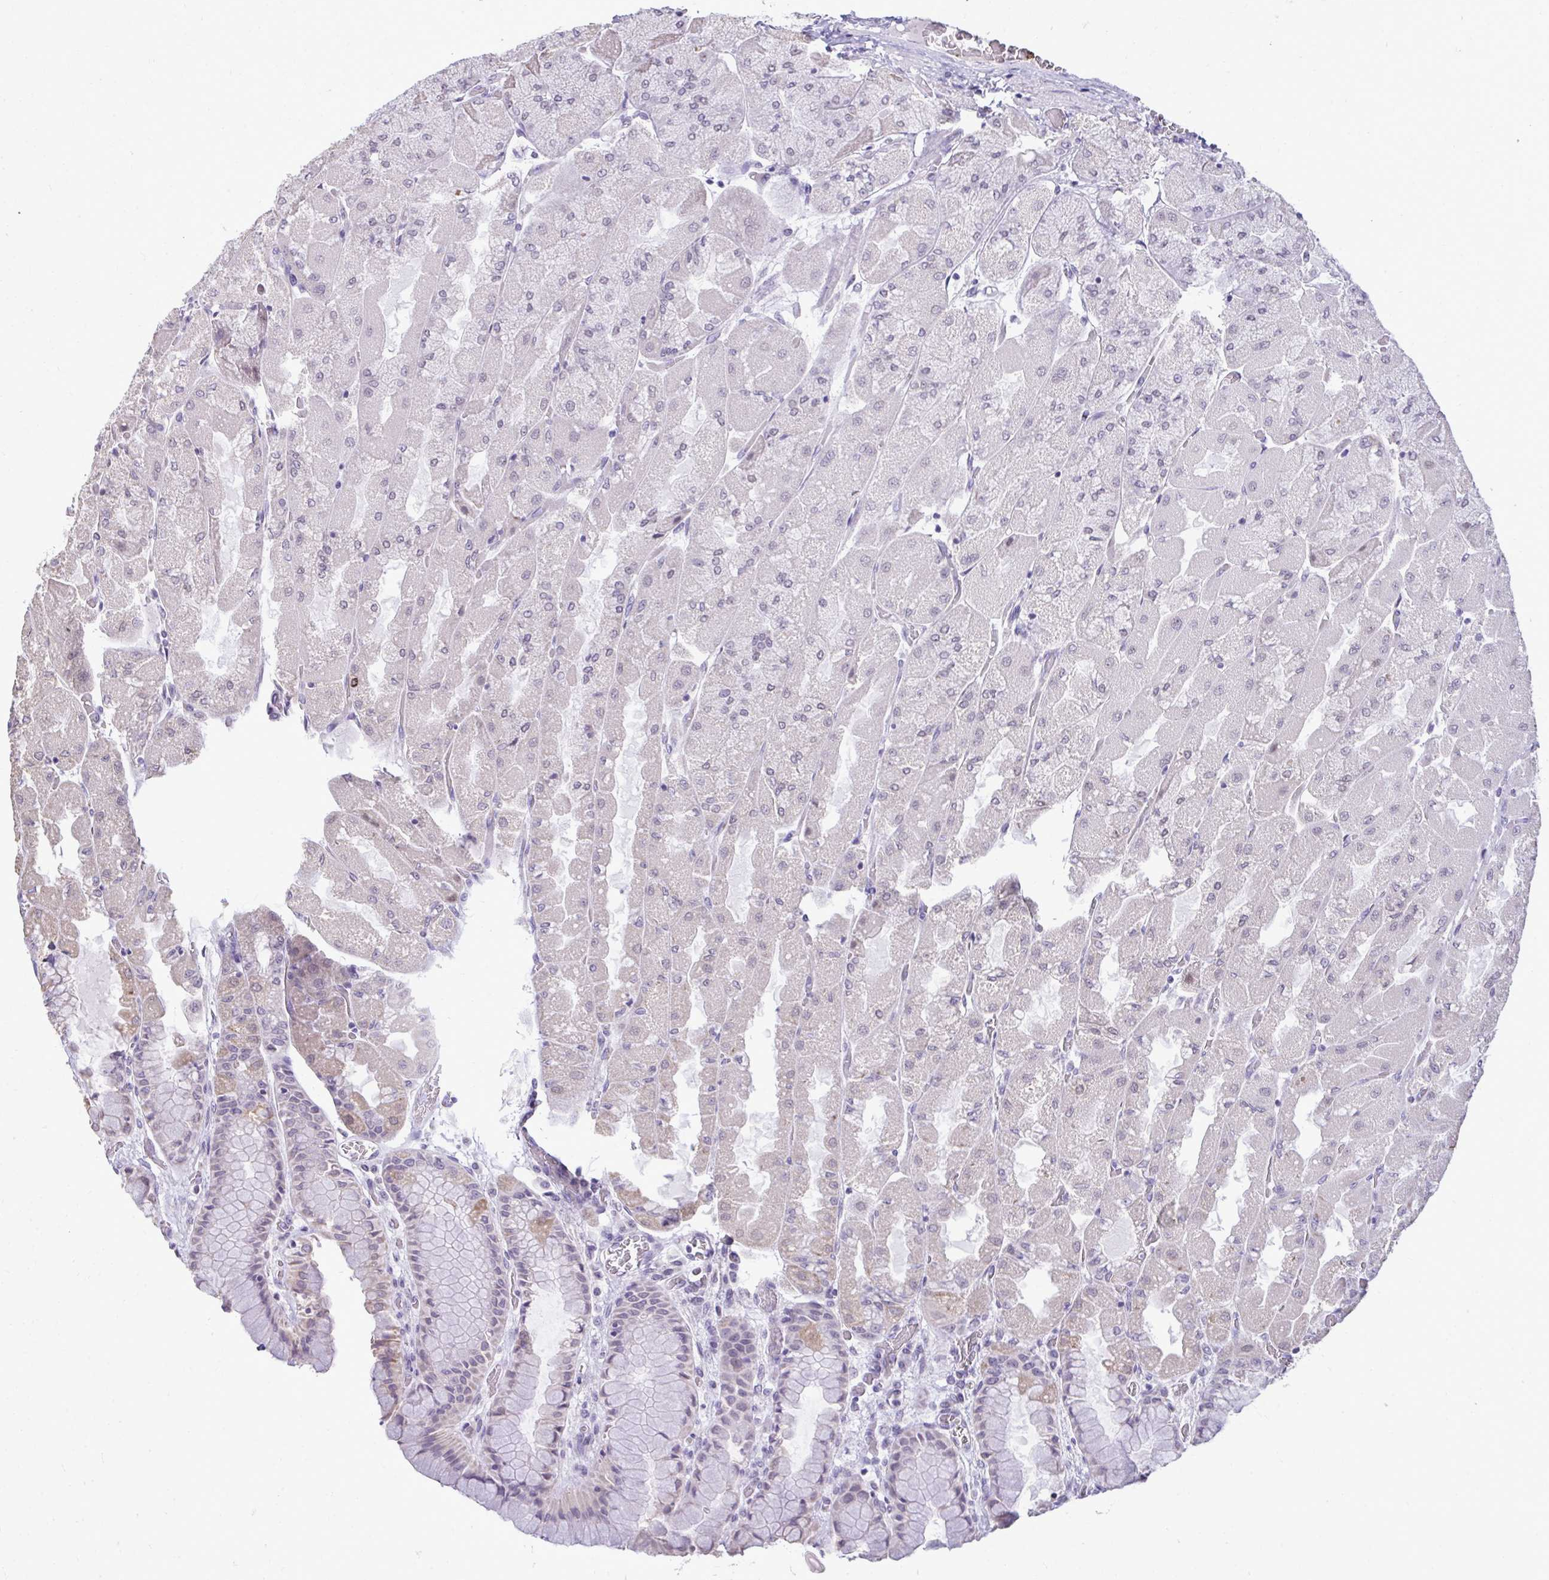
{"staining": {"intensity": "negative", "quantity": "none", "location": "none"}, "tissue": "stomach", "cell_type": "Glandular cells", "image_type": "normal", "snomed": [{"axis": "morphology", "description": "Normal tissue, NOS"}, {"axis": "topography", "description": "Stomach"}], "caption": "Human stomach stained for a protein using immunohistochemistry (IHC) demonstrates no expression in glandular cells.", "gene": "NPPA", "patient": {"sex": "female", "age": 61}}